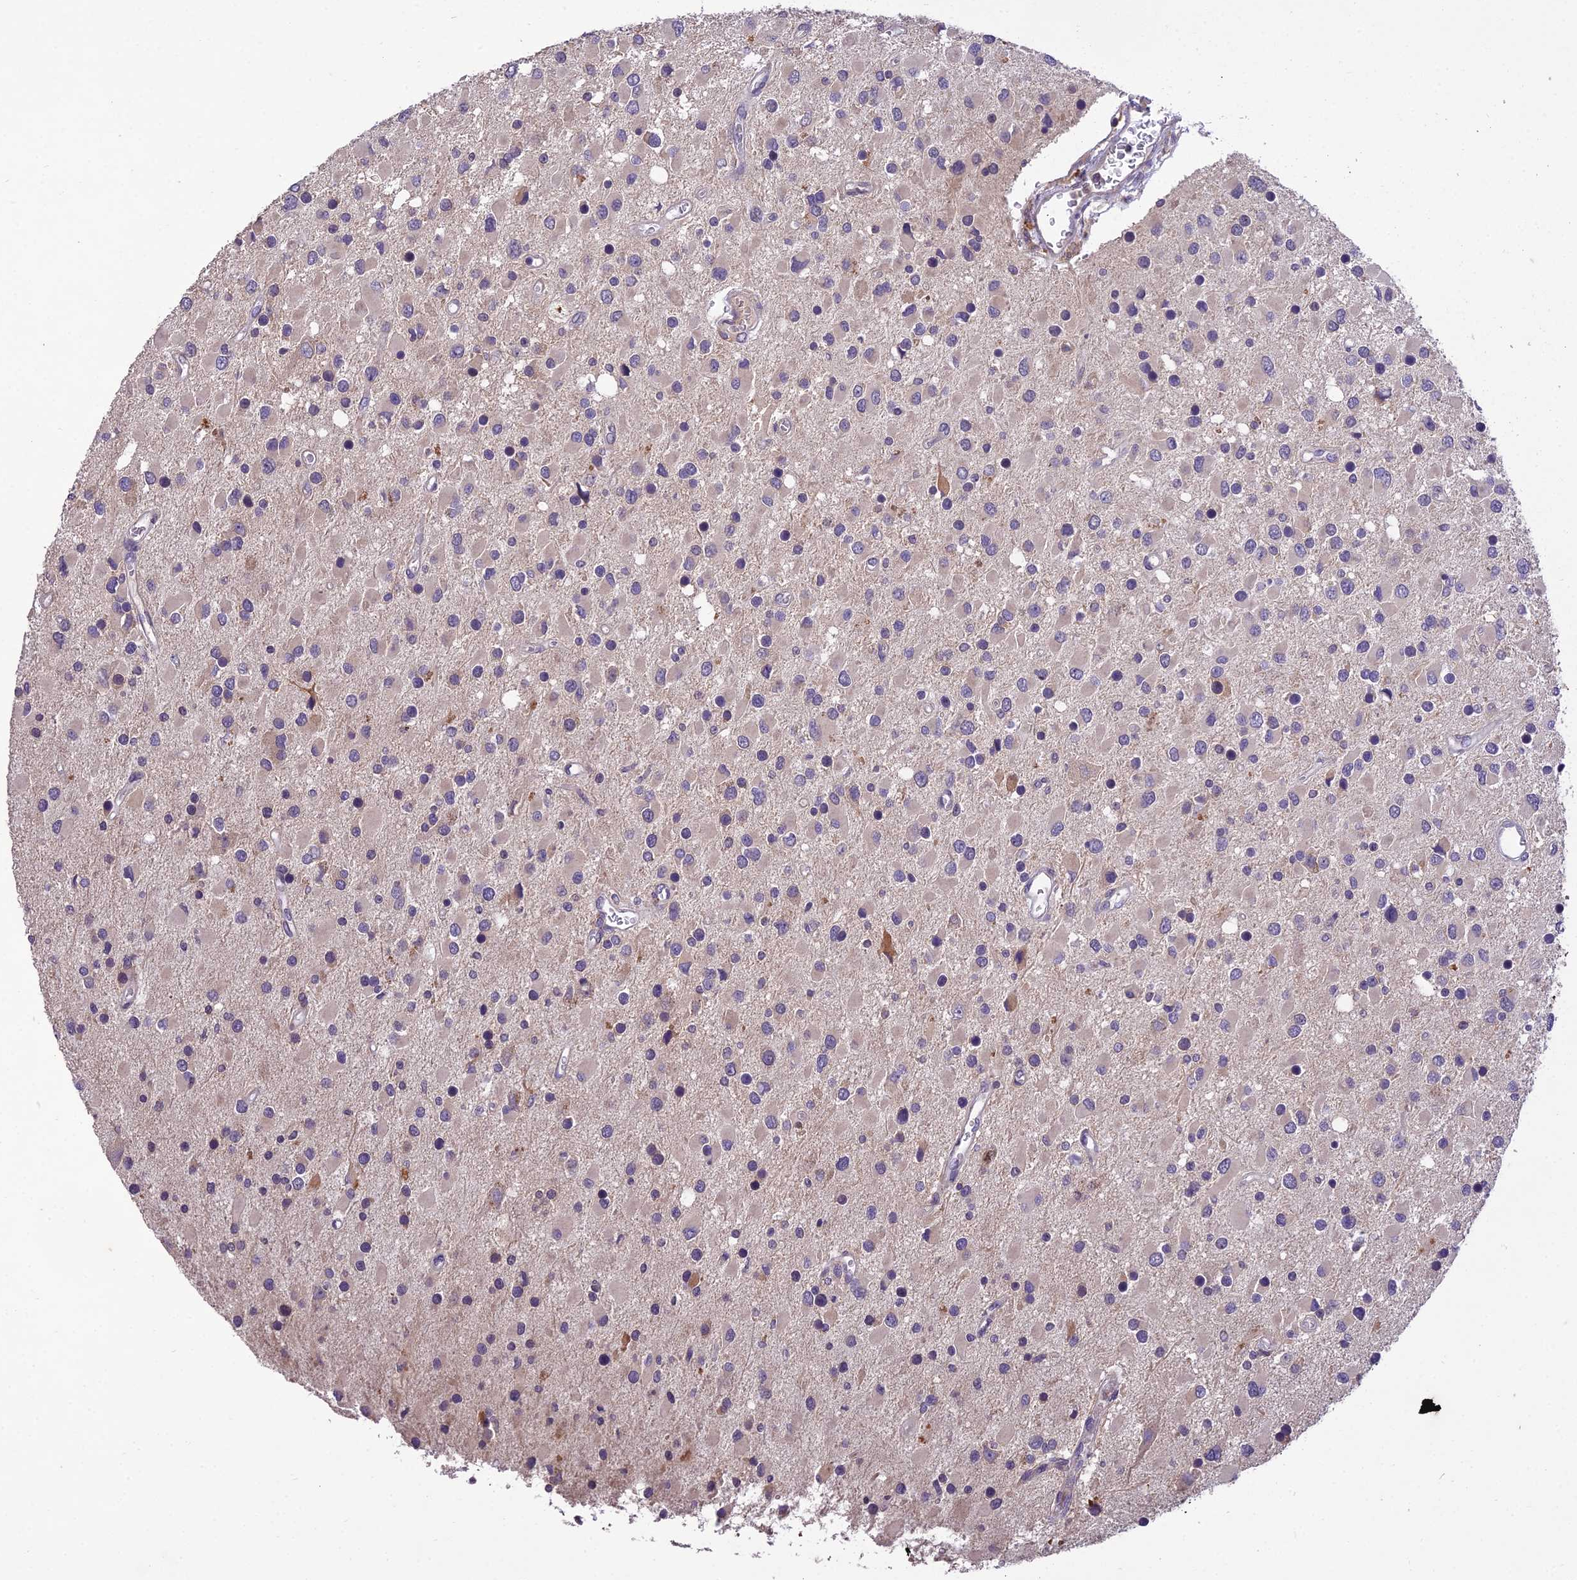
{"staining": {"intensity": "negative", "quantity": "none", "location": "none"}, "tissue": "glioma", "cell_type": "Tumor cells", "image_type": "cancer", "snomed": [{"axis": "morphology", "description": "Glioma, malignant, High grade"}, {"axis": "topography", "description": "Brain"}], "caption": "Histopathology image shows no significant protein positivity in tumor cells of malignant glioma (high-grade).", "gene": "CENPL", "patient": {"sex": "male", "age": 53}}